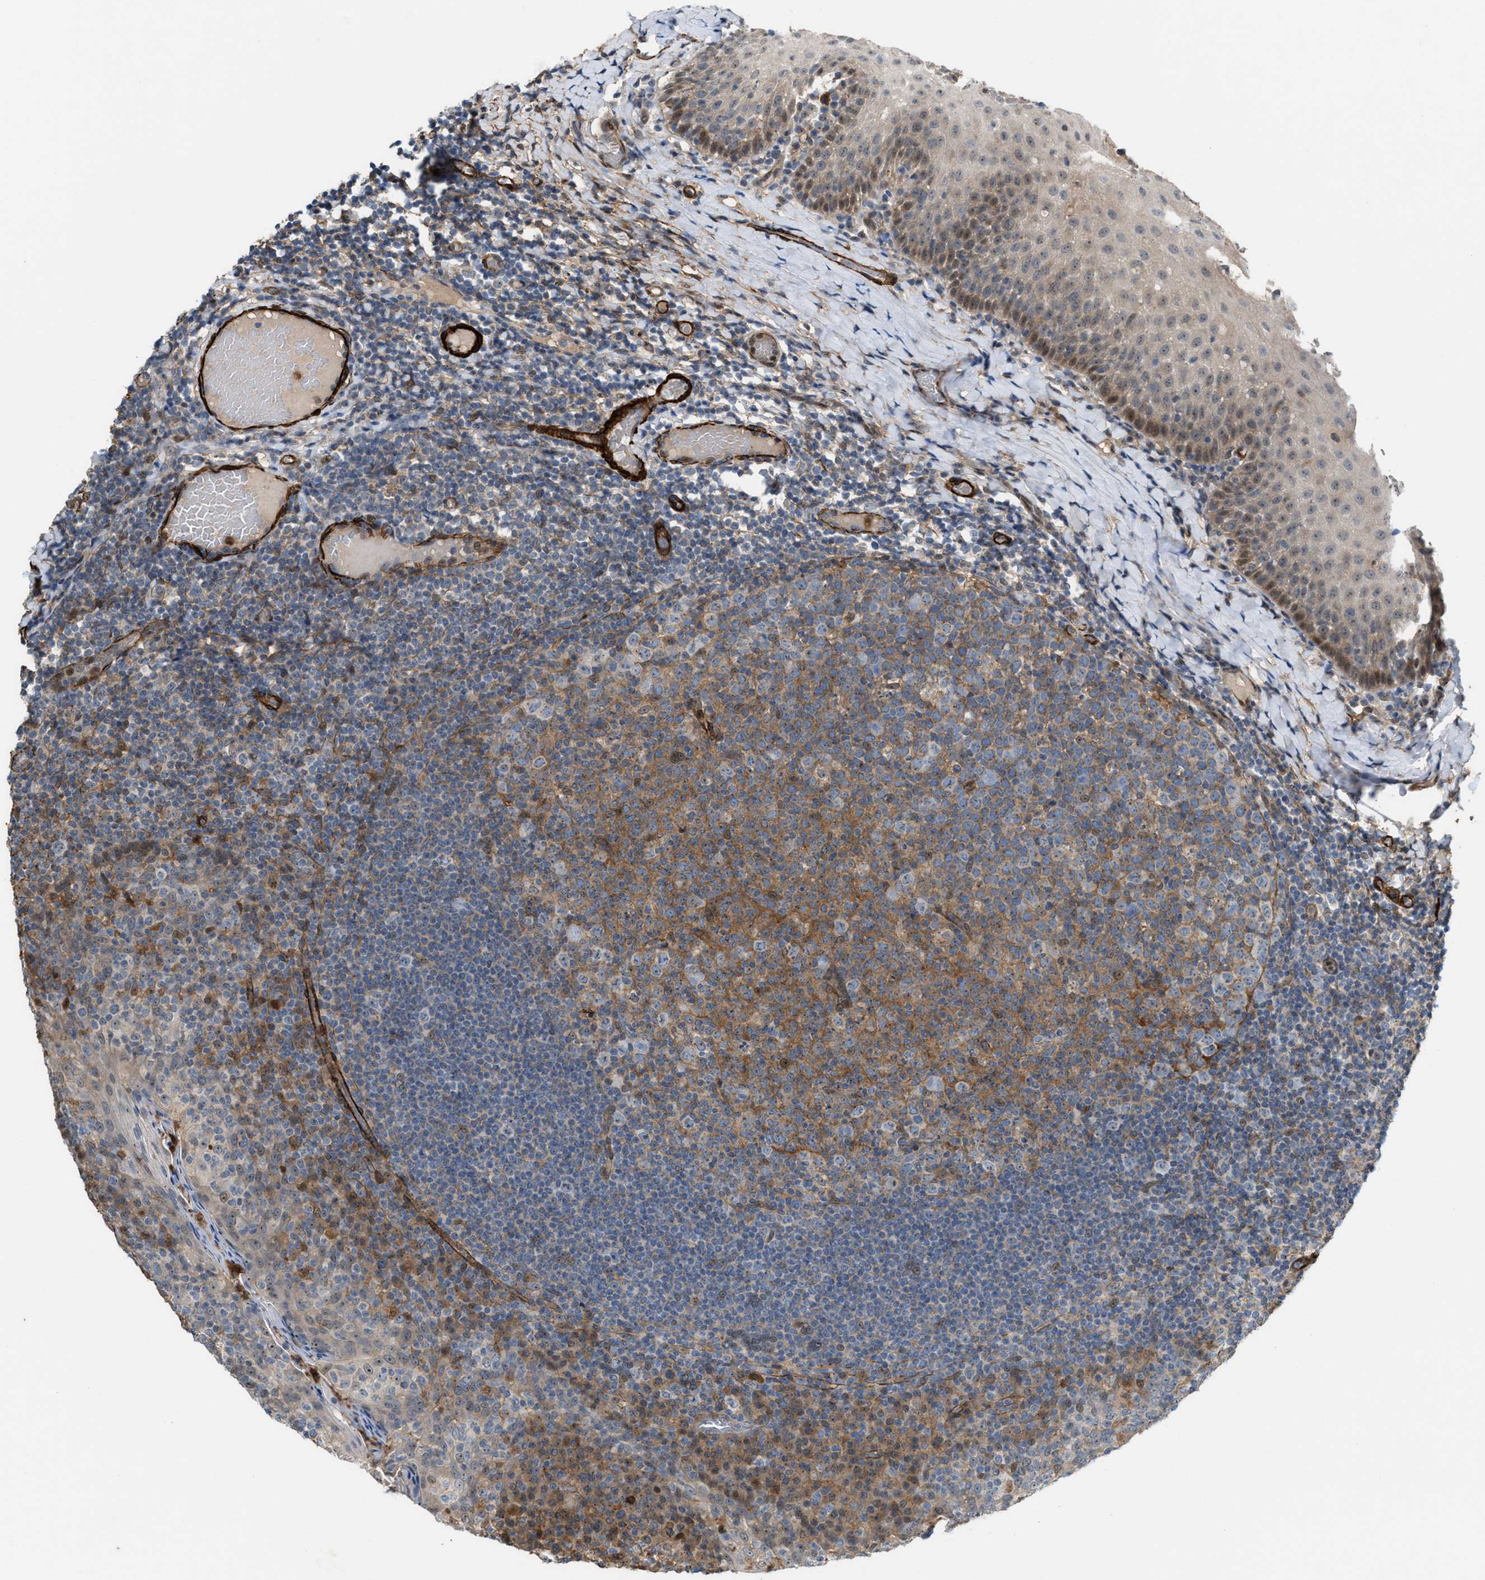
{"staining": {"intensity": "moderate", "quantity": ">75%", "location": "cytoplasmic/membranous"}, "tissue": "tonsil", "cell_type": "Germinal center cells", "image_type": "normal", "snomed": [{"axis": "morphology", "description": "Normal tissue, NOS"}, {"axis": "topography", "description": "Tonsil"}], "caption": "An immunohistochemistry micrograph of benign tissue is shown. Protein staining in brown labels moderate cytoplasmic/membranous positivity in tonsil within germinal center cells.", "gene": "NQO2", "patient": {"sex": "female", "age": 19}}